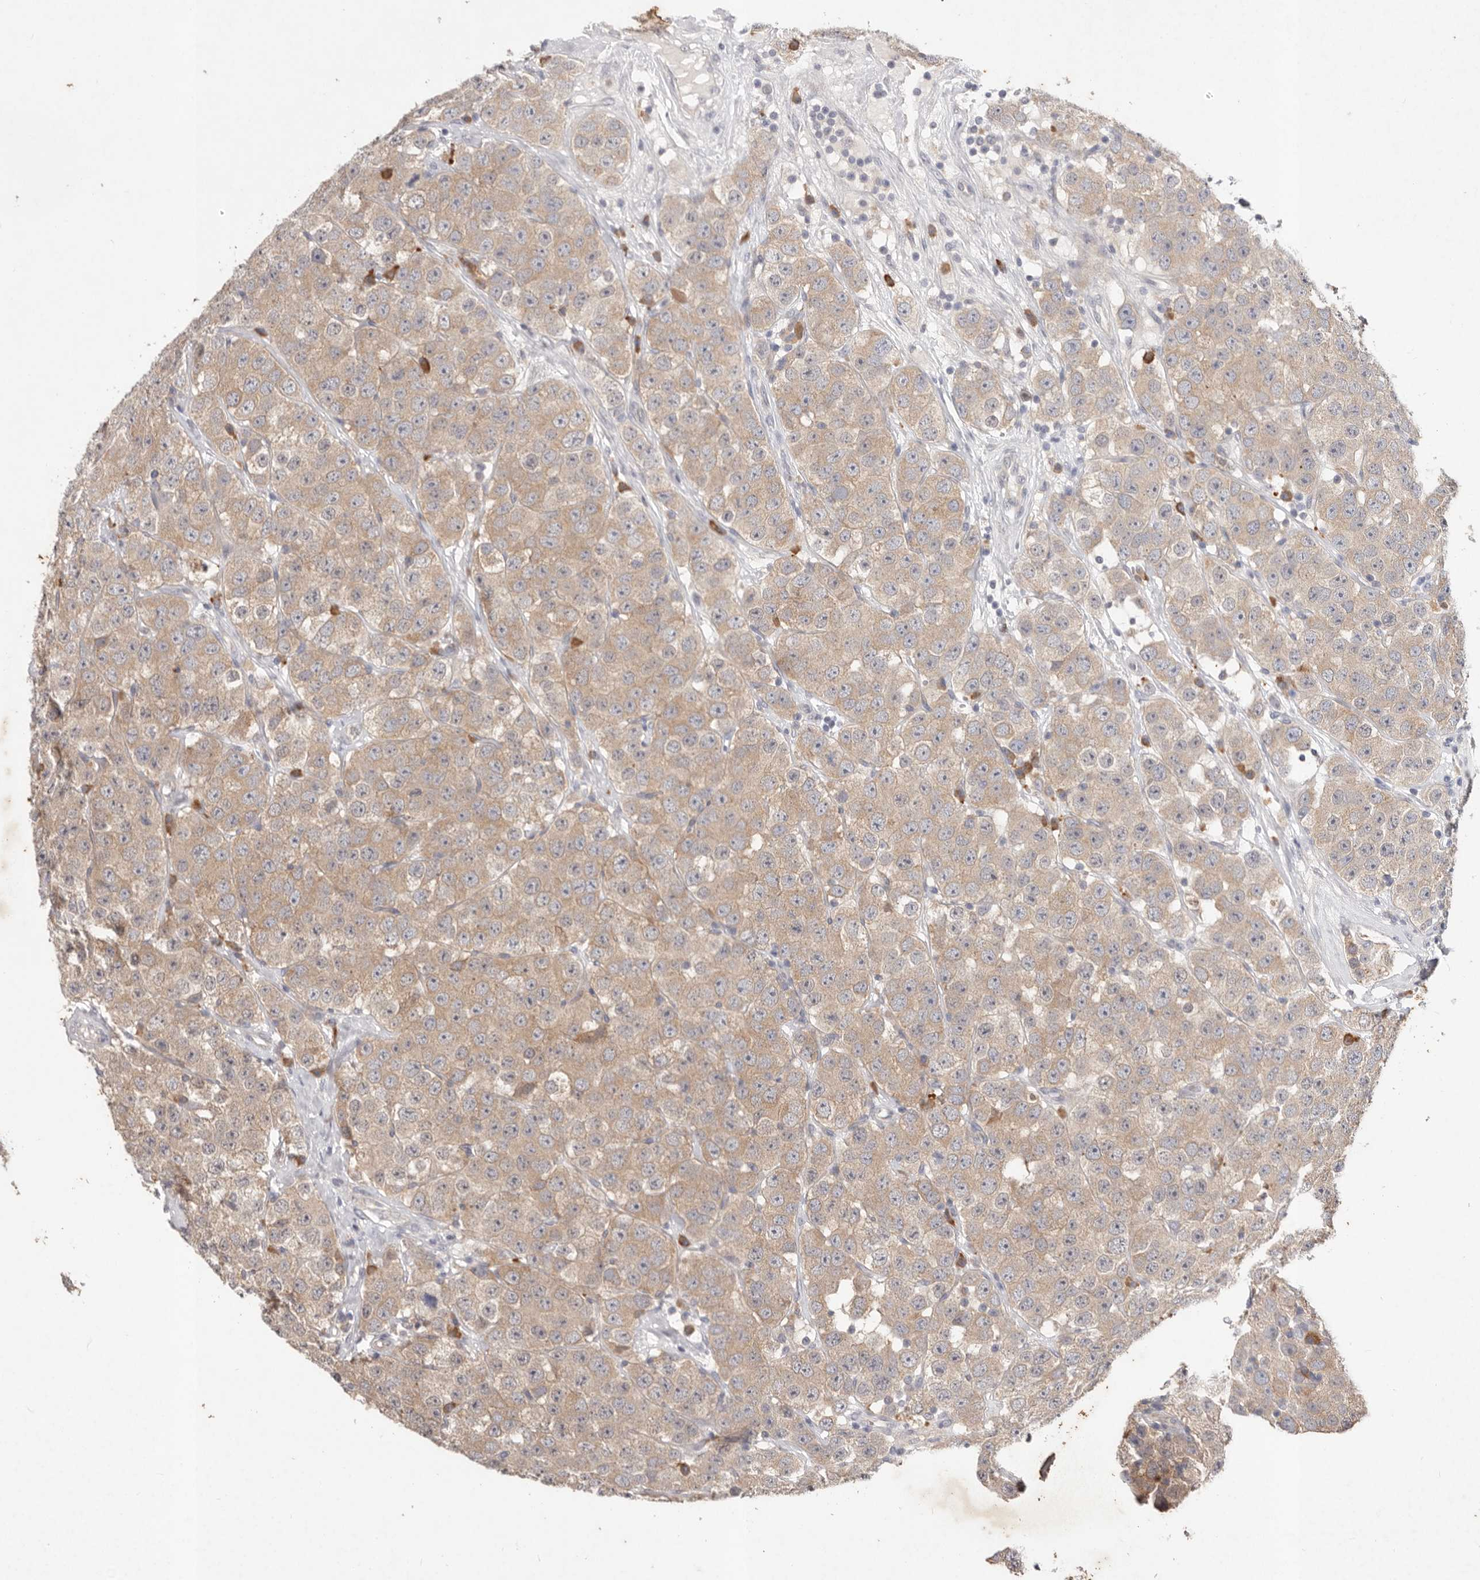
{"staining": {"intensity": "weak", "quantity": ">75%", "location": "cytoplasmic/membranous"}, "tissue": "testis cancer", "cell_type": "Tumor cells", "image_type": "cancer", "snomed": [{"axis": "morphology", "description": "Seminoma, NOS"}, {"axis": "topography", "description": "Testis"}], "caption": "Human seminoma (testis) stained for a protein (brown) displays weak cytoplasmic/membranous positive staining in about >75% of tumor cells.", "gene": "WDR77", "patient": {"sex": "male", "age": 28}}